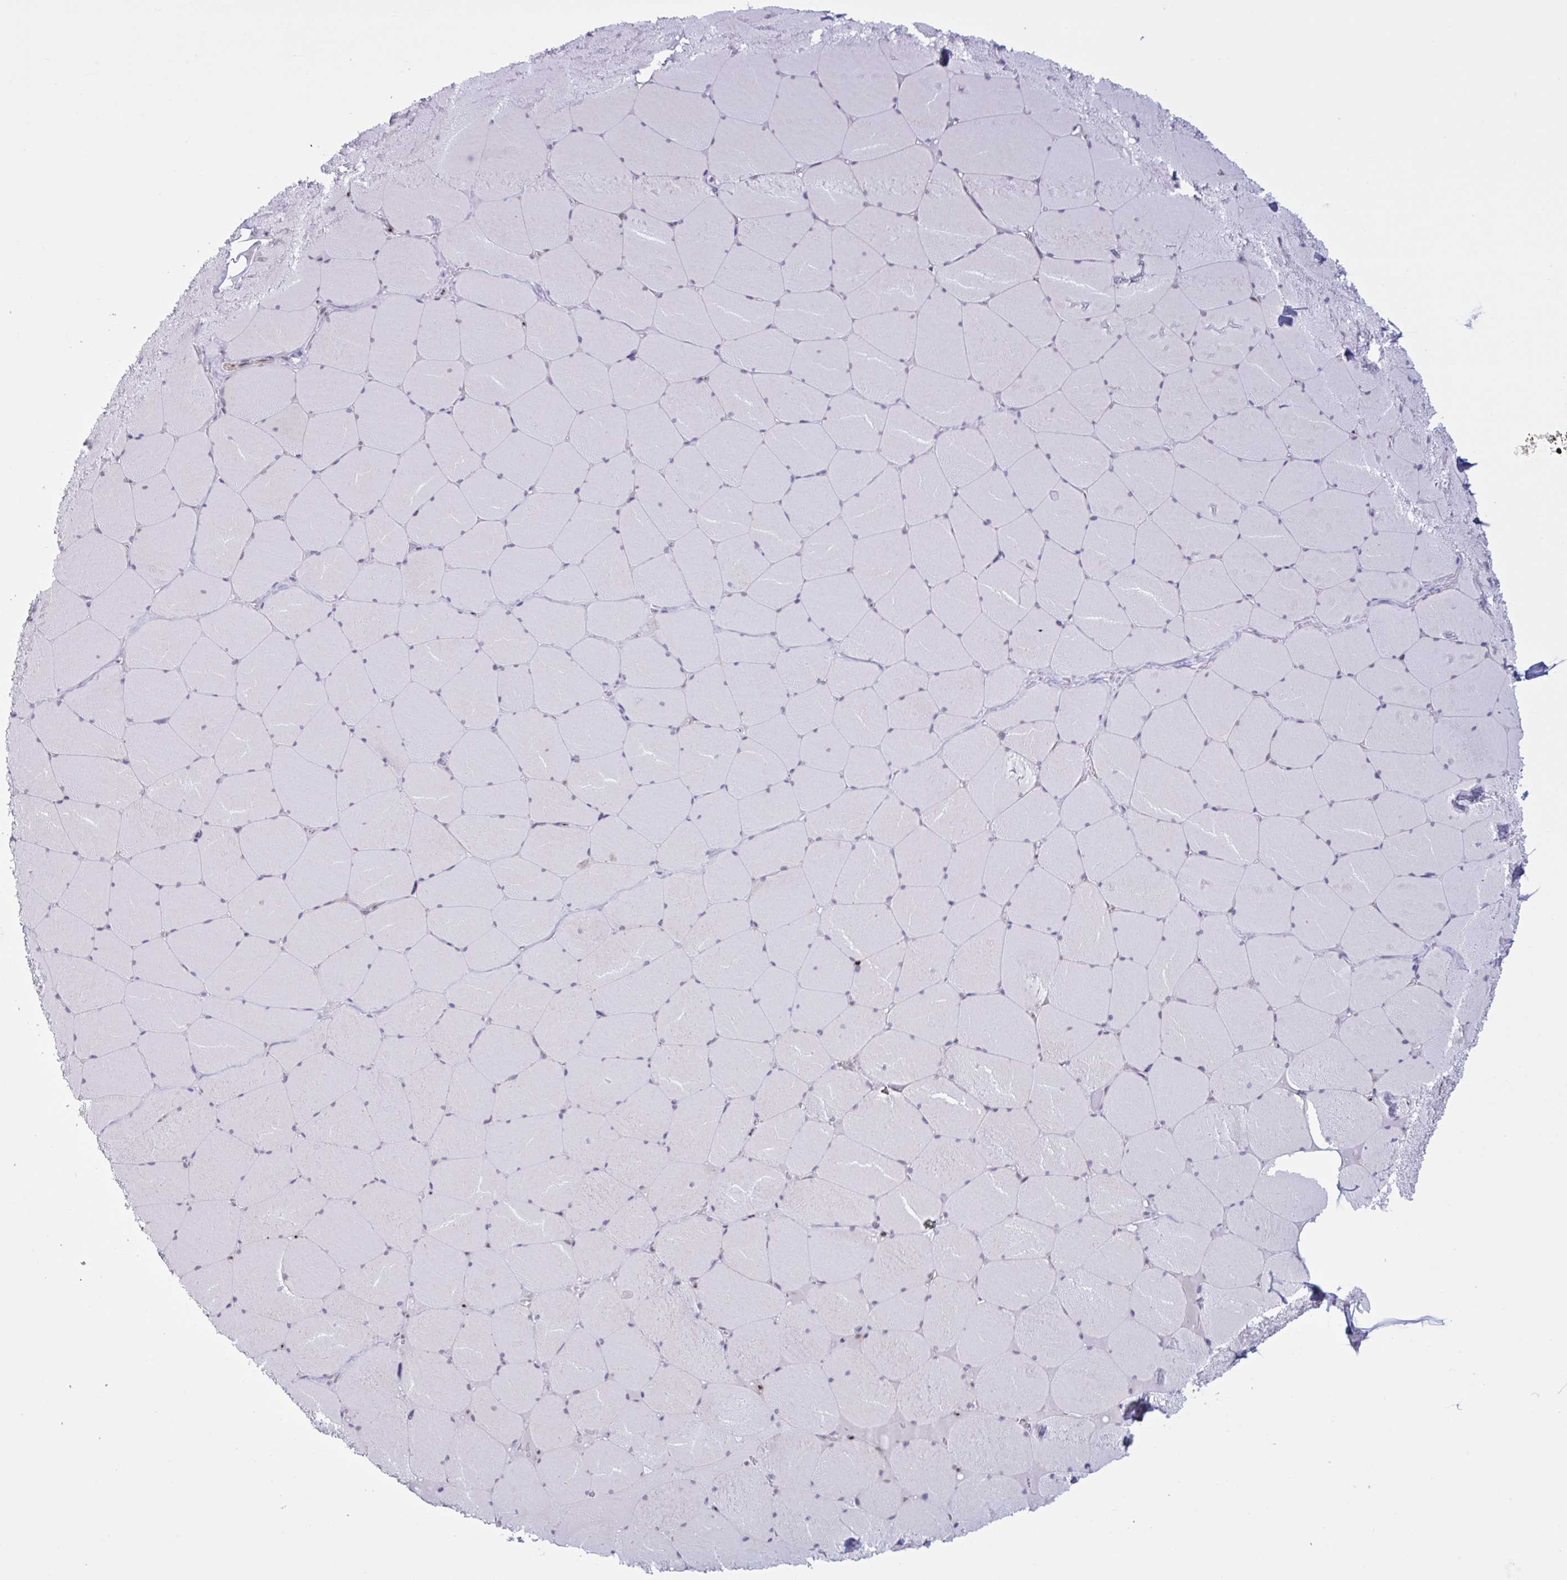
{"staining": {"intensity": "negative", "quantity": "none", "location": "none"}, "tissue": "skeletal muscle", "cell_type": "Myocytes", "image_type": "normal", "snomed": [{"axis": "morphology", "description": "Normal tissue, NOS"}, {"axis": "topography", "description": "Skeletal muscle"}, {"axis": "topography", "description": "Head-Neck"}], "caption": "The histopathology image displays no significant expression in myocytes of skeletal muscle. Brightfield microscopy of immunohistochemistry (IHC) stained with DAB (brown) and hematoxylin (blue), captured at high magnification.", "gene": "PRMT6", "patient": {"sex": "male", "age": 66}}